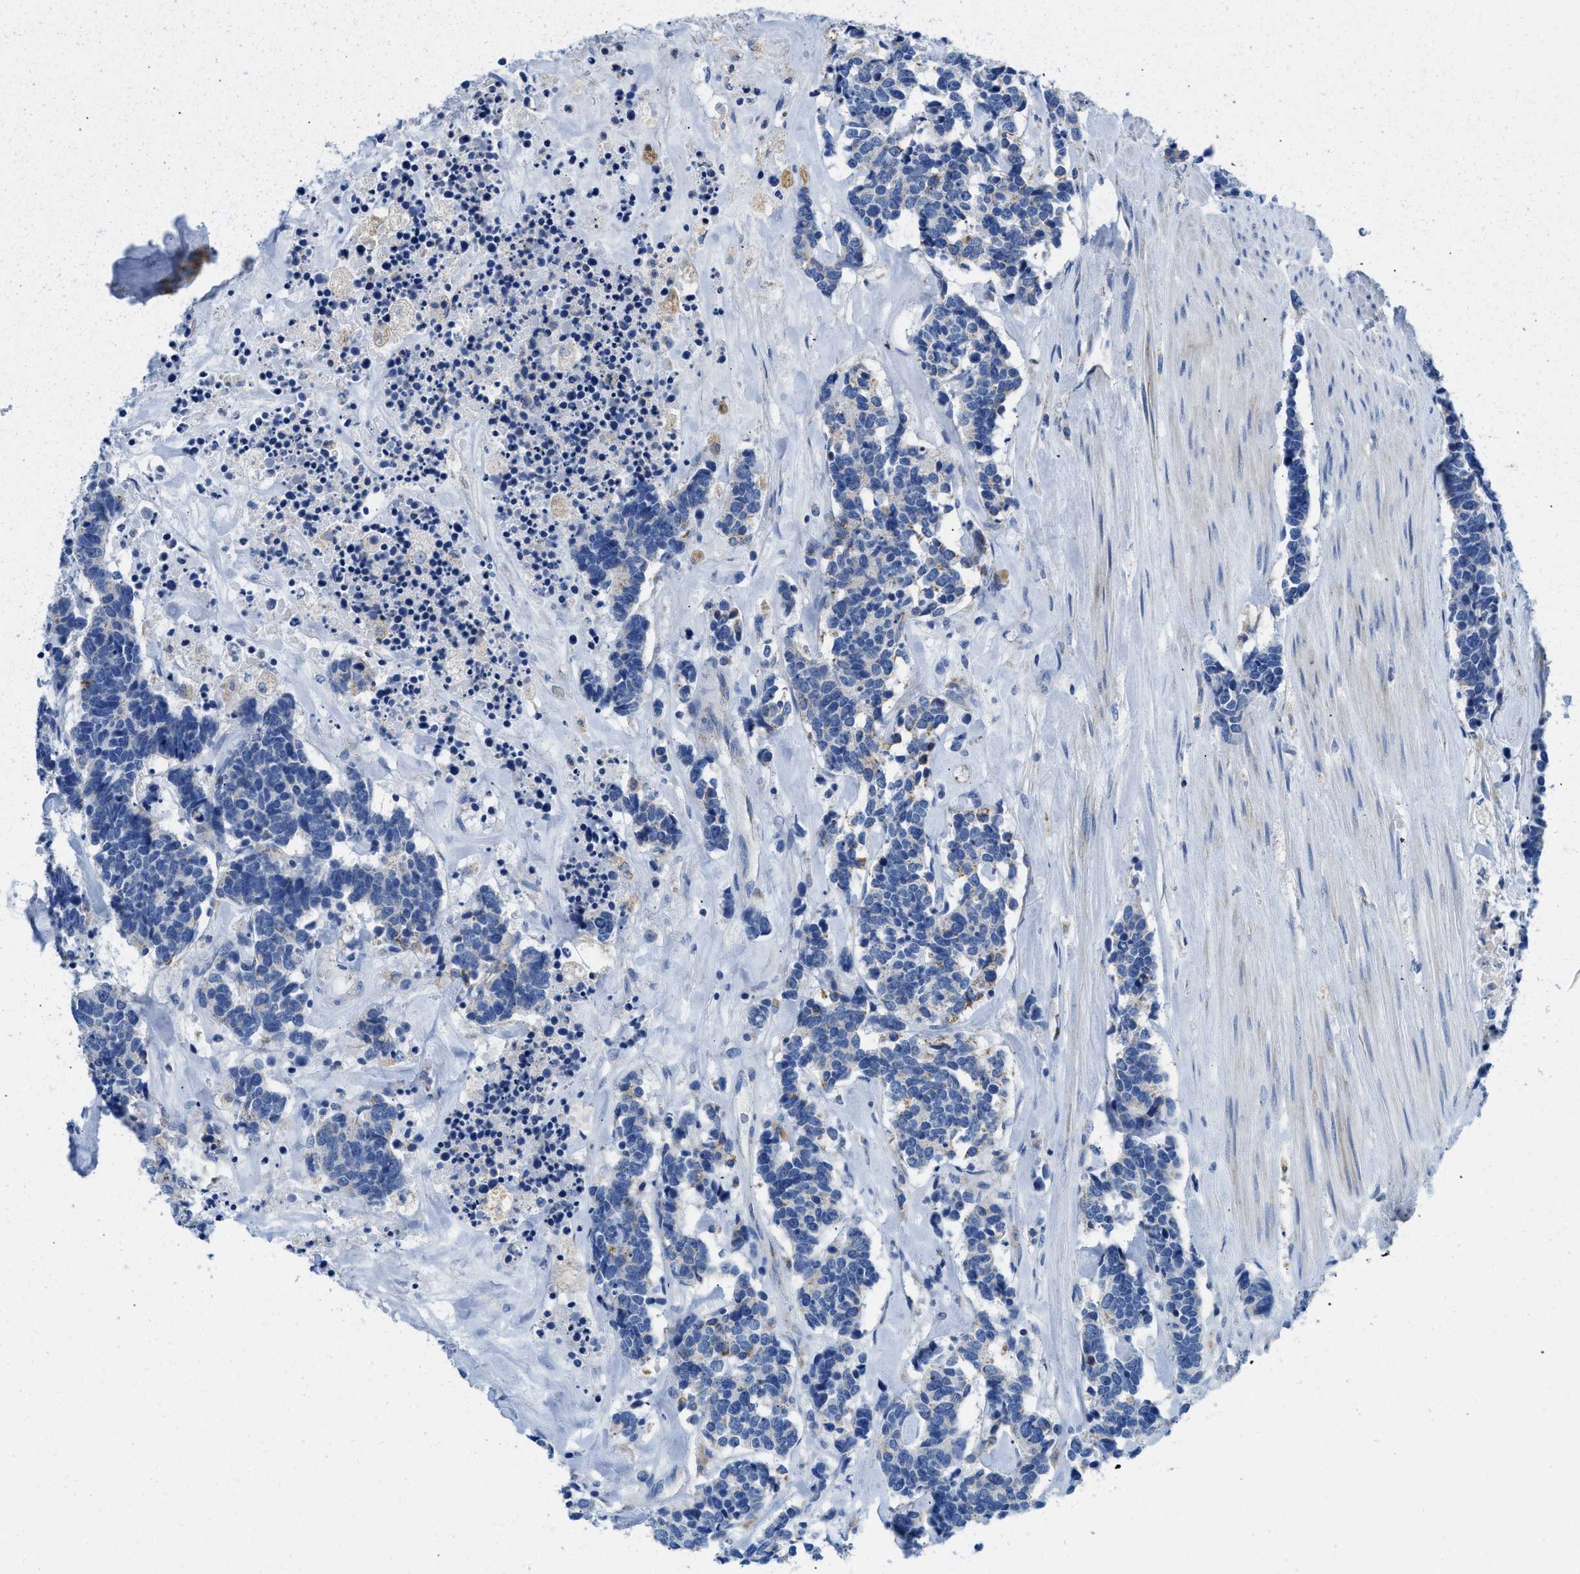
{"staining": {"intensity": "negative", "quantity": "none", "location": "none"}, "tissue": "carcinoid", "cell_type": "Tumor cells", "image_type": "cancer", "snomed": [{"axis": "morphology", "description": "Carcinoma, NOS"}, {"axis": "morphology", "description": "Carcinoid, malignant, NOS"}, {"axis": "topography", "description": "Urinary bladder"}], "caption": "An immunohistochemistry (IHC) micrograph of carcinoid is shown. There is no staining in tumor cells of carcinoid.", "gene": "SLC25A13", "patient": {"sex": "male", "age": 57}}